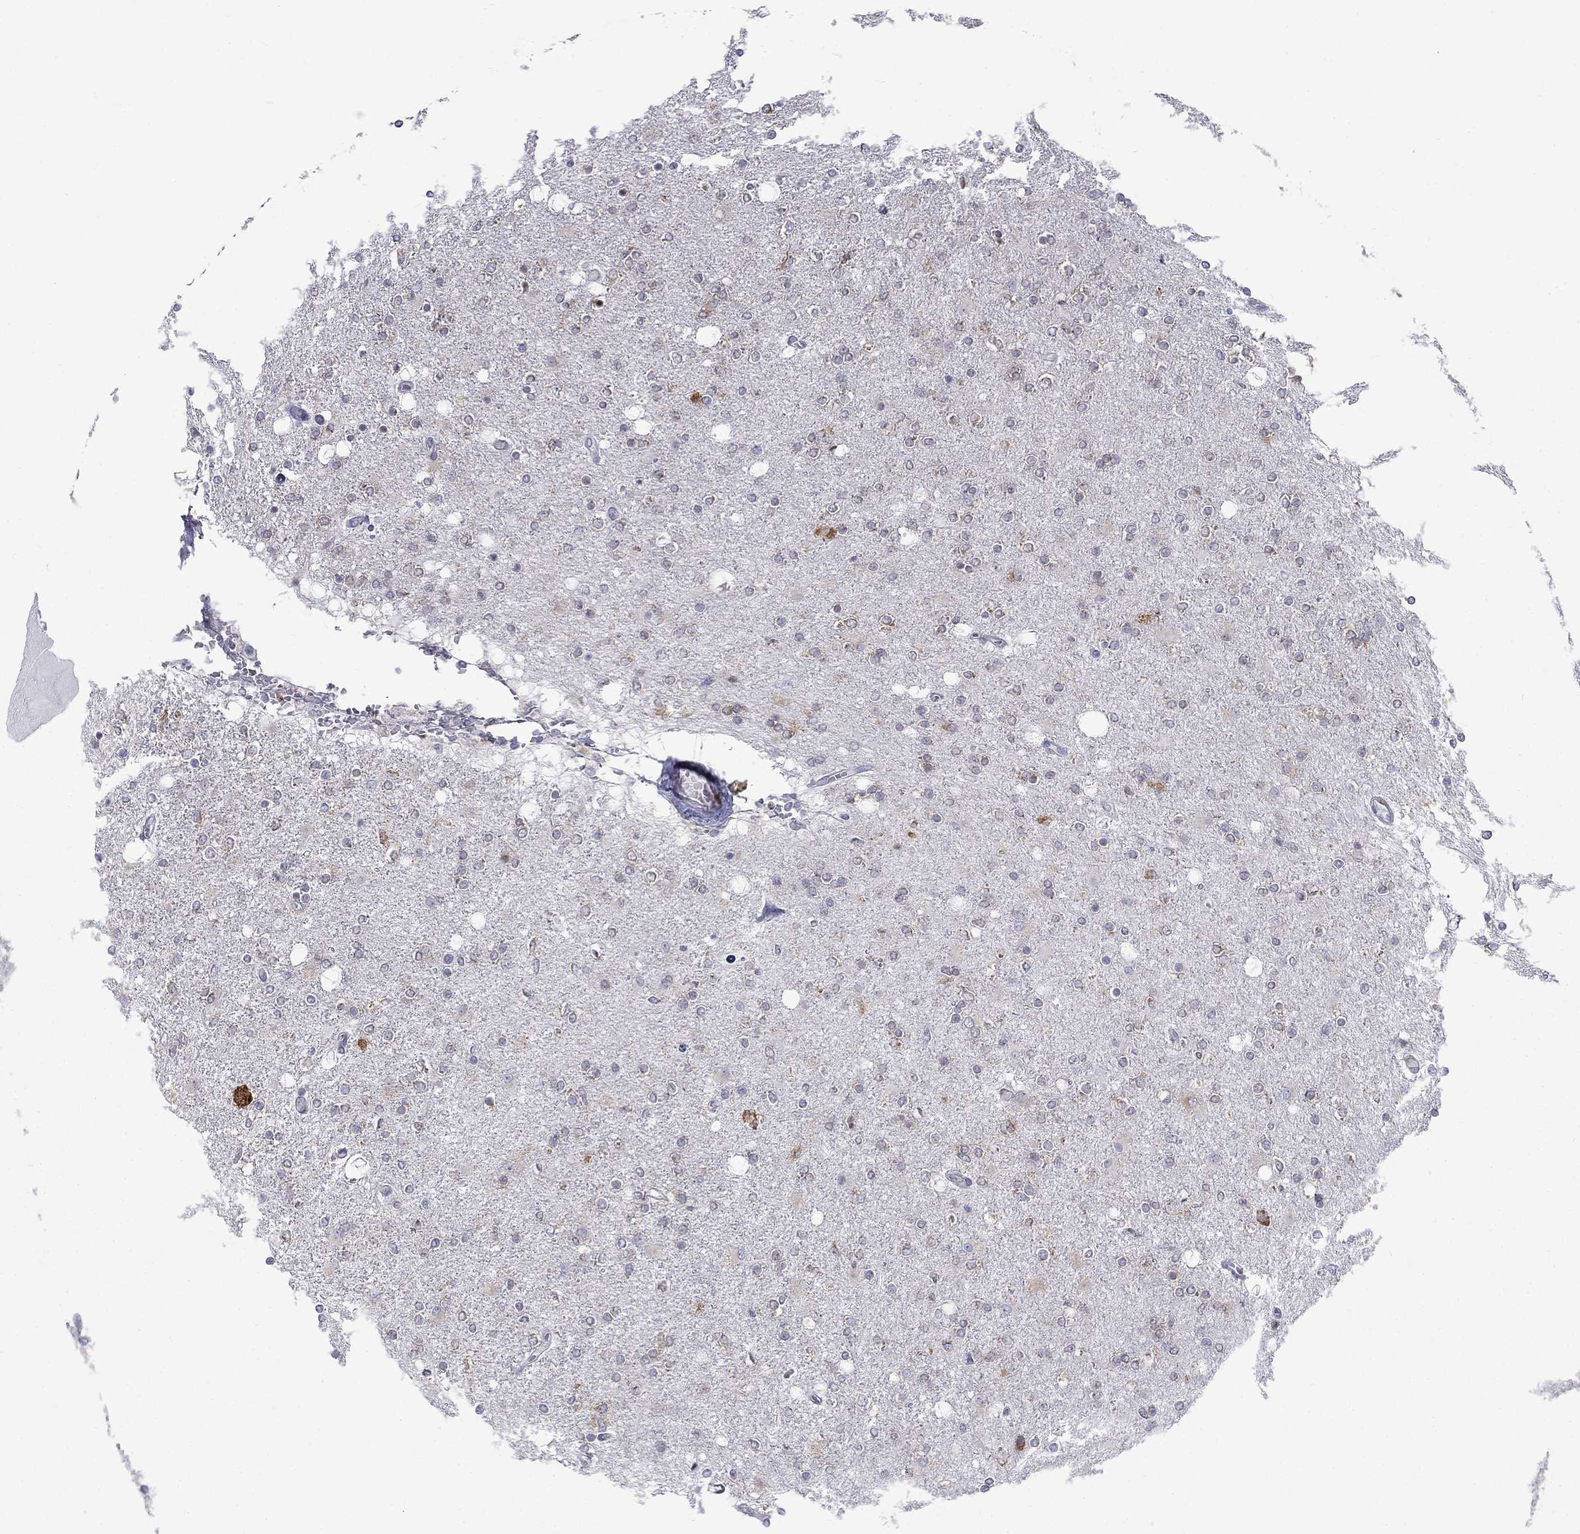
{"staining": {"intensity": "moderate", "quantity": "<25%", "location": "cytoplasmic/membranous"}, "tissue": "glioma", "cell_type": "Tumor cells", "image_type": "cancer", "snomed": [{"axis": "morphology", "description": "Glioma, malignant, High grade"}, {"axis": "topography", "description": "Cerebral cortex"}], "caption": "Moderate cytoplasmic/membranous staining for a protein is seen in about <25% of tumor cells of high-grade glioma (malignant) using IHC.", "gene": "PABPC4", "patient": {"sex": "male", "age": 70}}